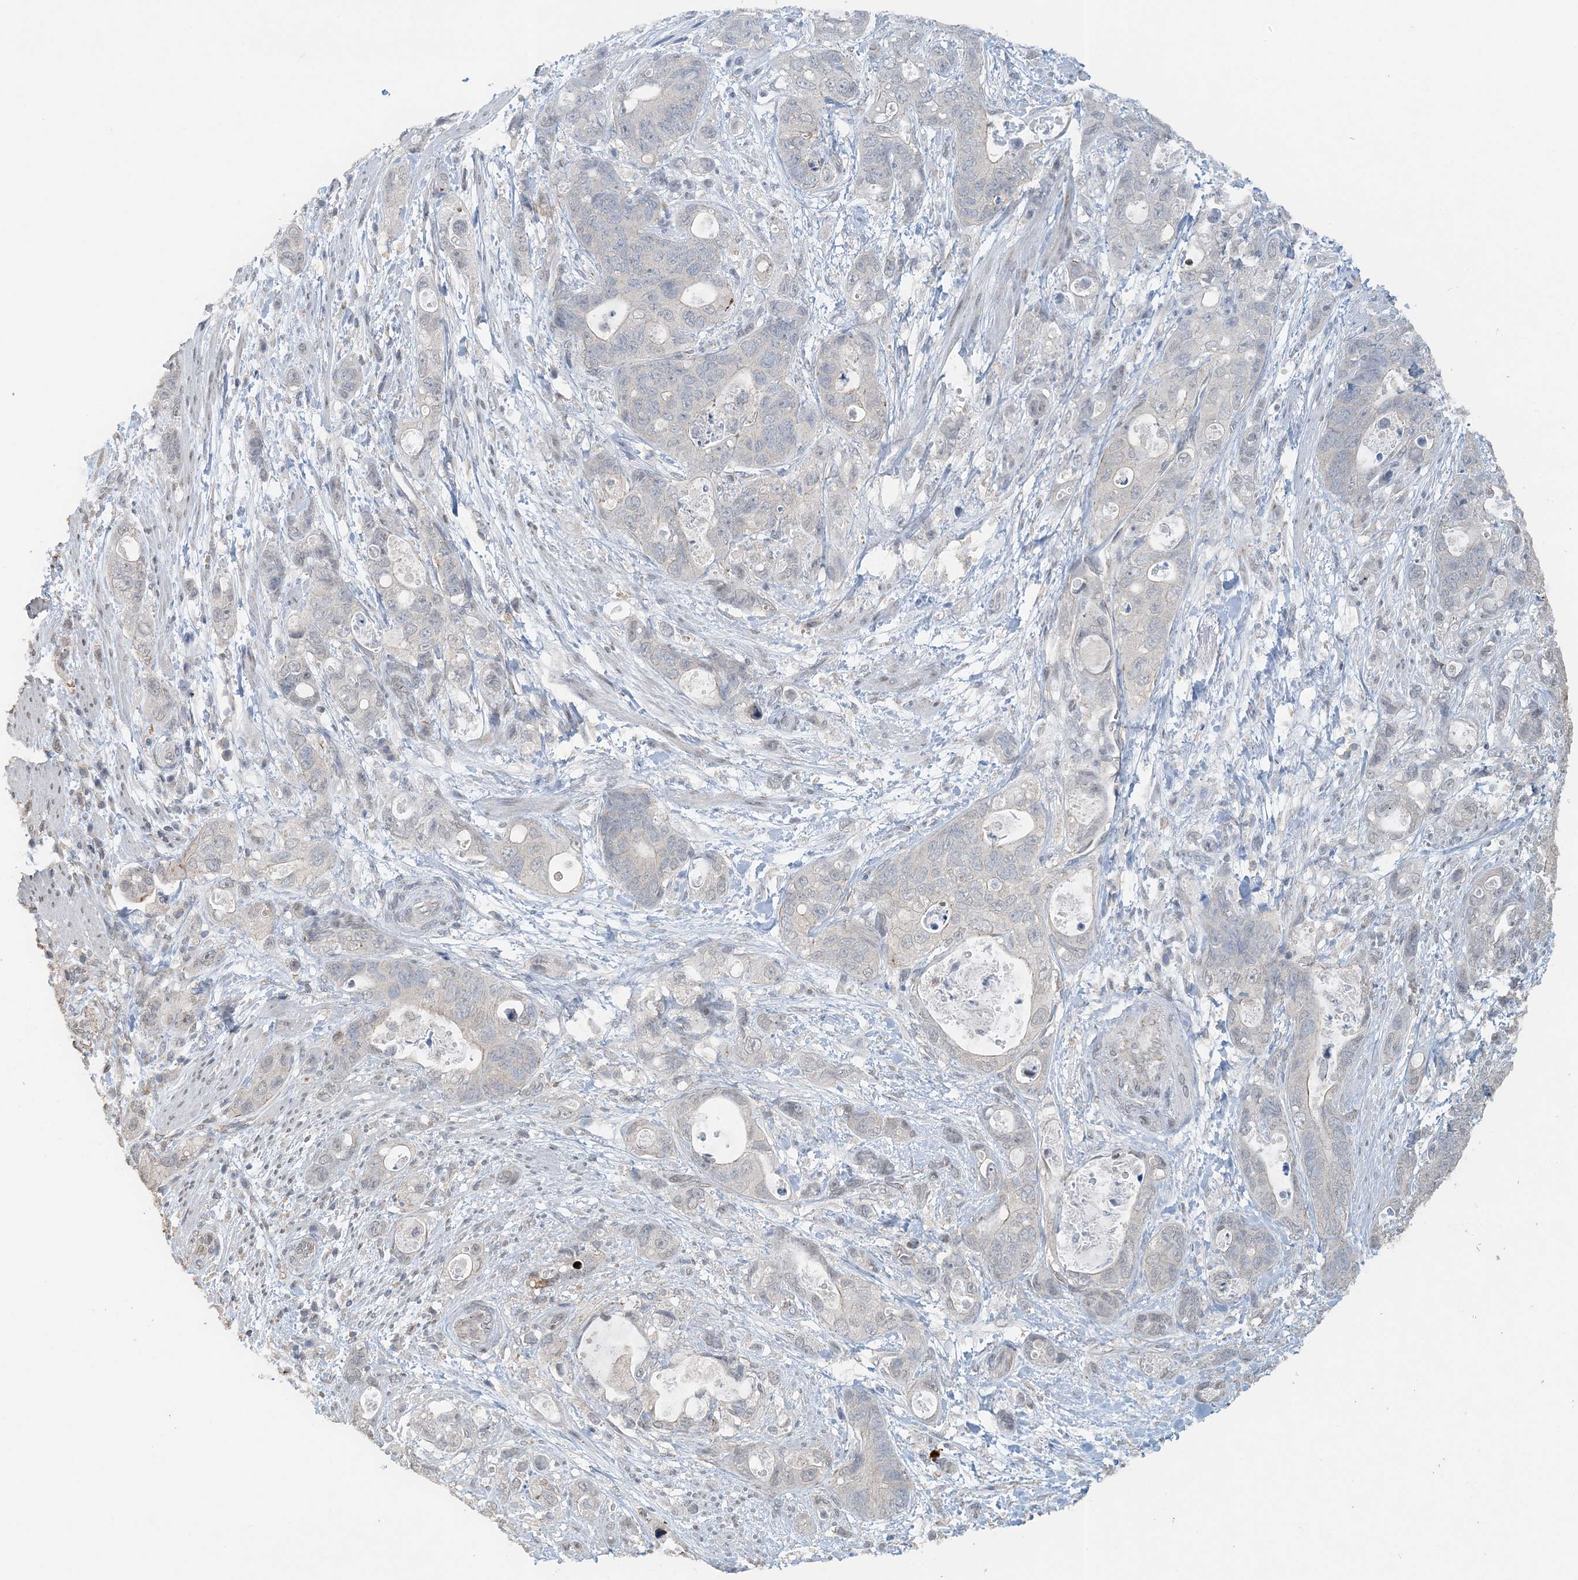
{"staining": {"intensity": "weak", "quantity": "<25%", "location": "cytoplasmic/membranous"}, "tissue": "stomach cancer", "cell_type": "Tumor cells", "image_type": "cancer", "snomed": [{"axis": "morphology", "description": "Adenocarcinoma, NOS"}, {"axis": "topography", "description": "Stomach"}], "caption": "A high-resolution photomicrograph shows IHC staining of stomach cancer, which exhibits no significant staining in tumor cells.", "gene": "FAM110A", "patient": {"sex": "female", "age": 89}}